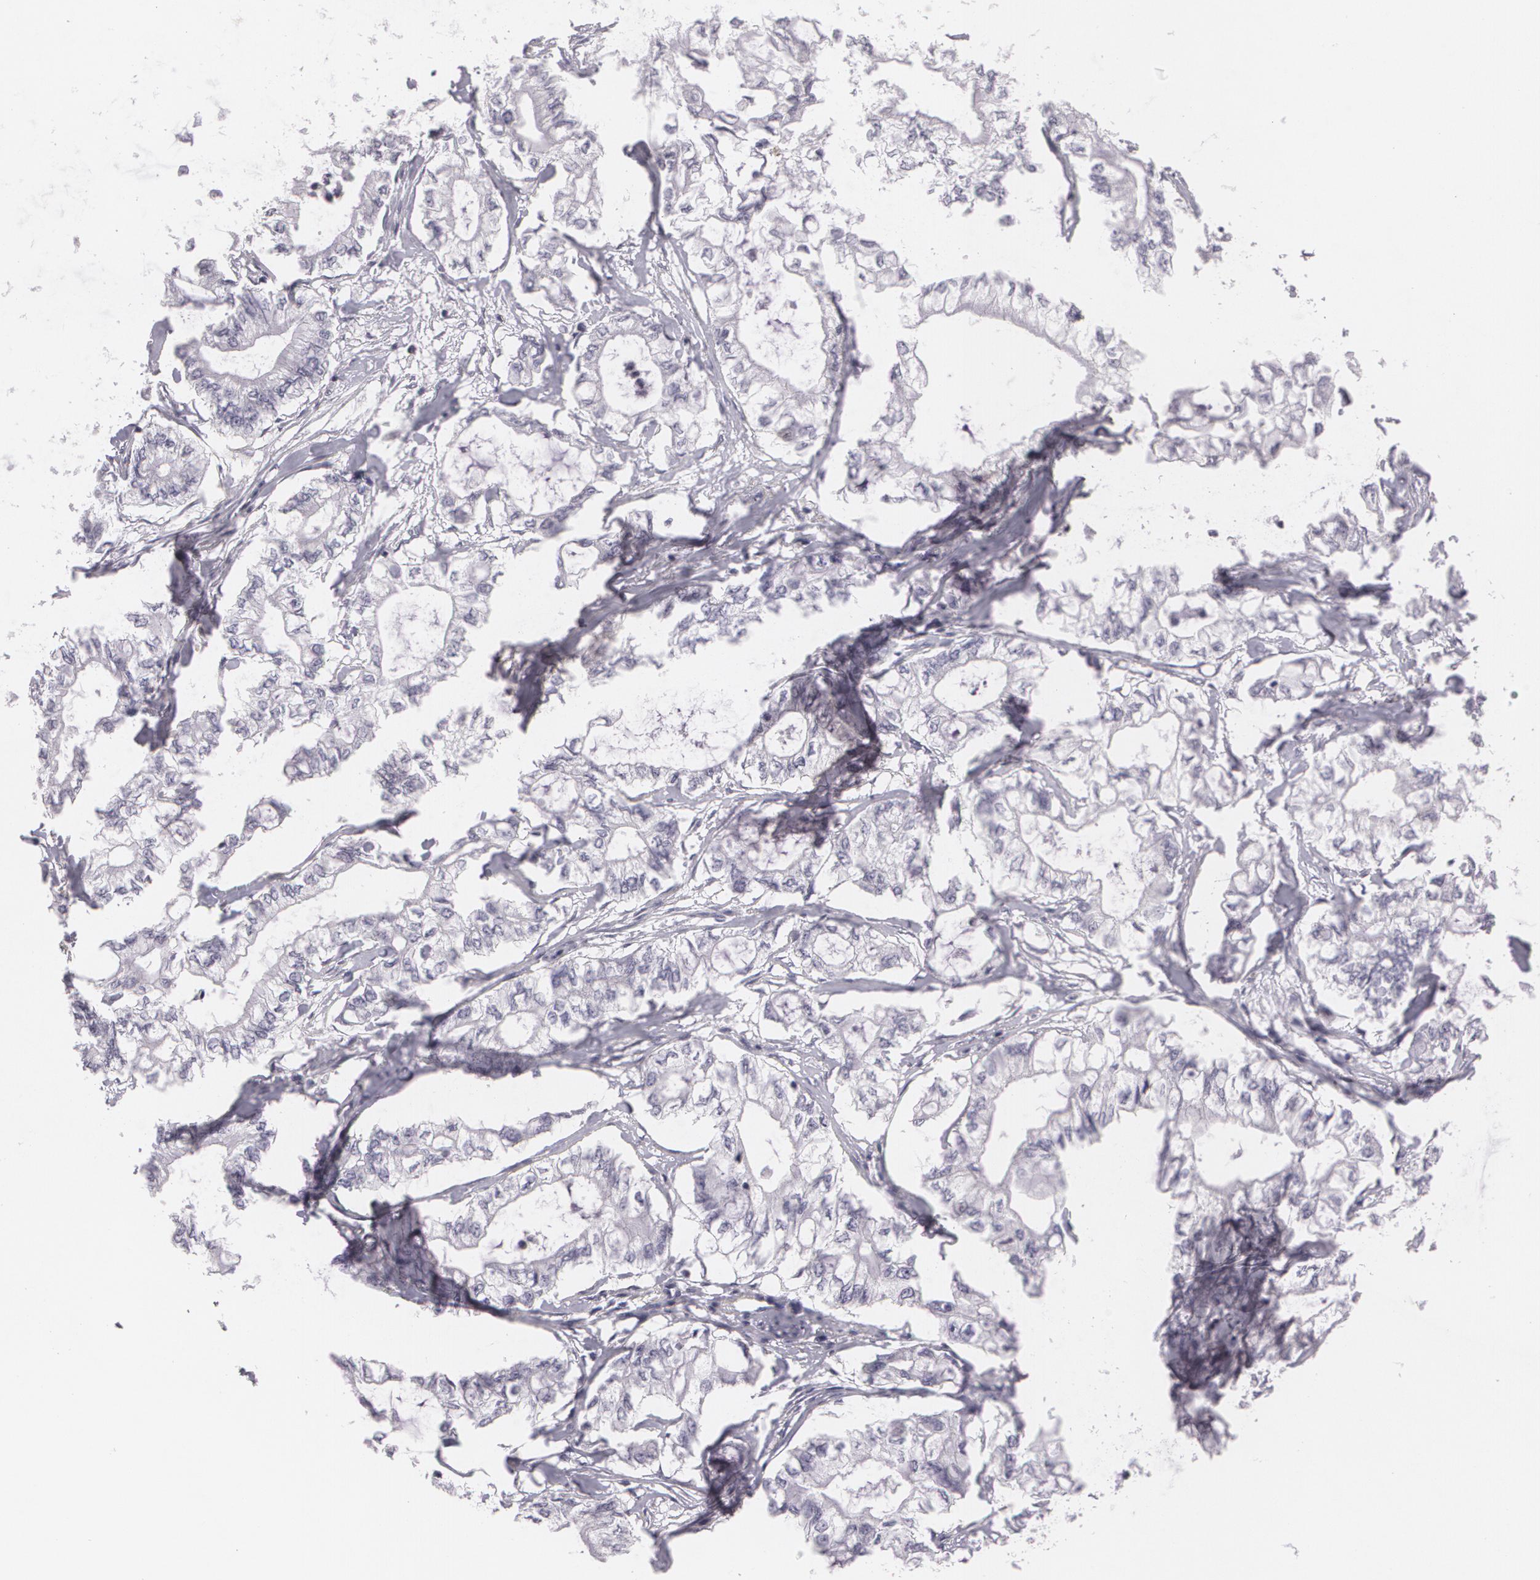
{"staining": {"intensity": "negative", "quantity": "none", "location": "none"}, "tissue": "pancreatic cancer", "cell_type": "Tumor cells", "image_type": "cancer", "snomed": [{"axis": "morphology", "description": "Adenocarcinoma, NOS"}, {"axis": "topography", "description": "Pancreas"}], "caption": "A micrograph of pancreatic cancer stained for a protein exhibits no brown staining in tumor cells.", "gene": "MAP2", "patient": {"sex": "male", "age": 79}}